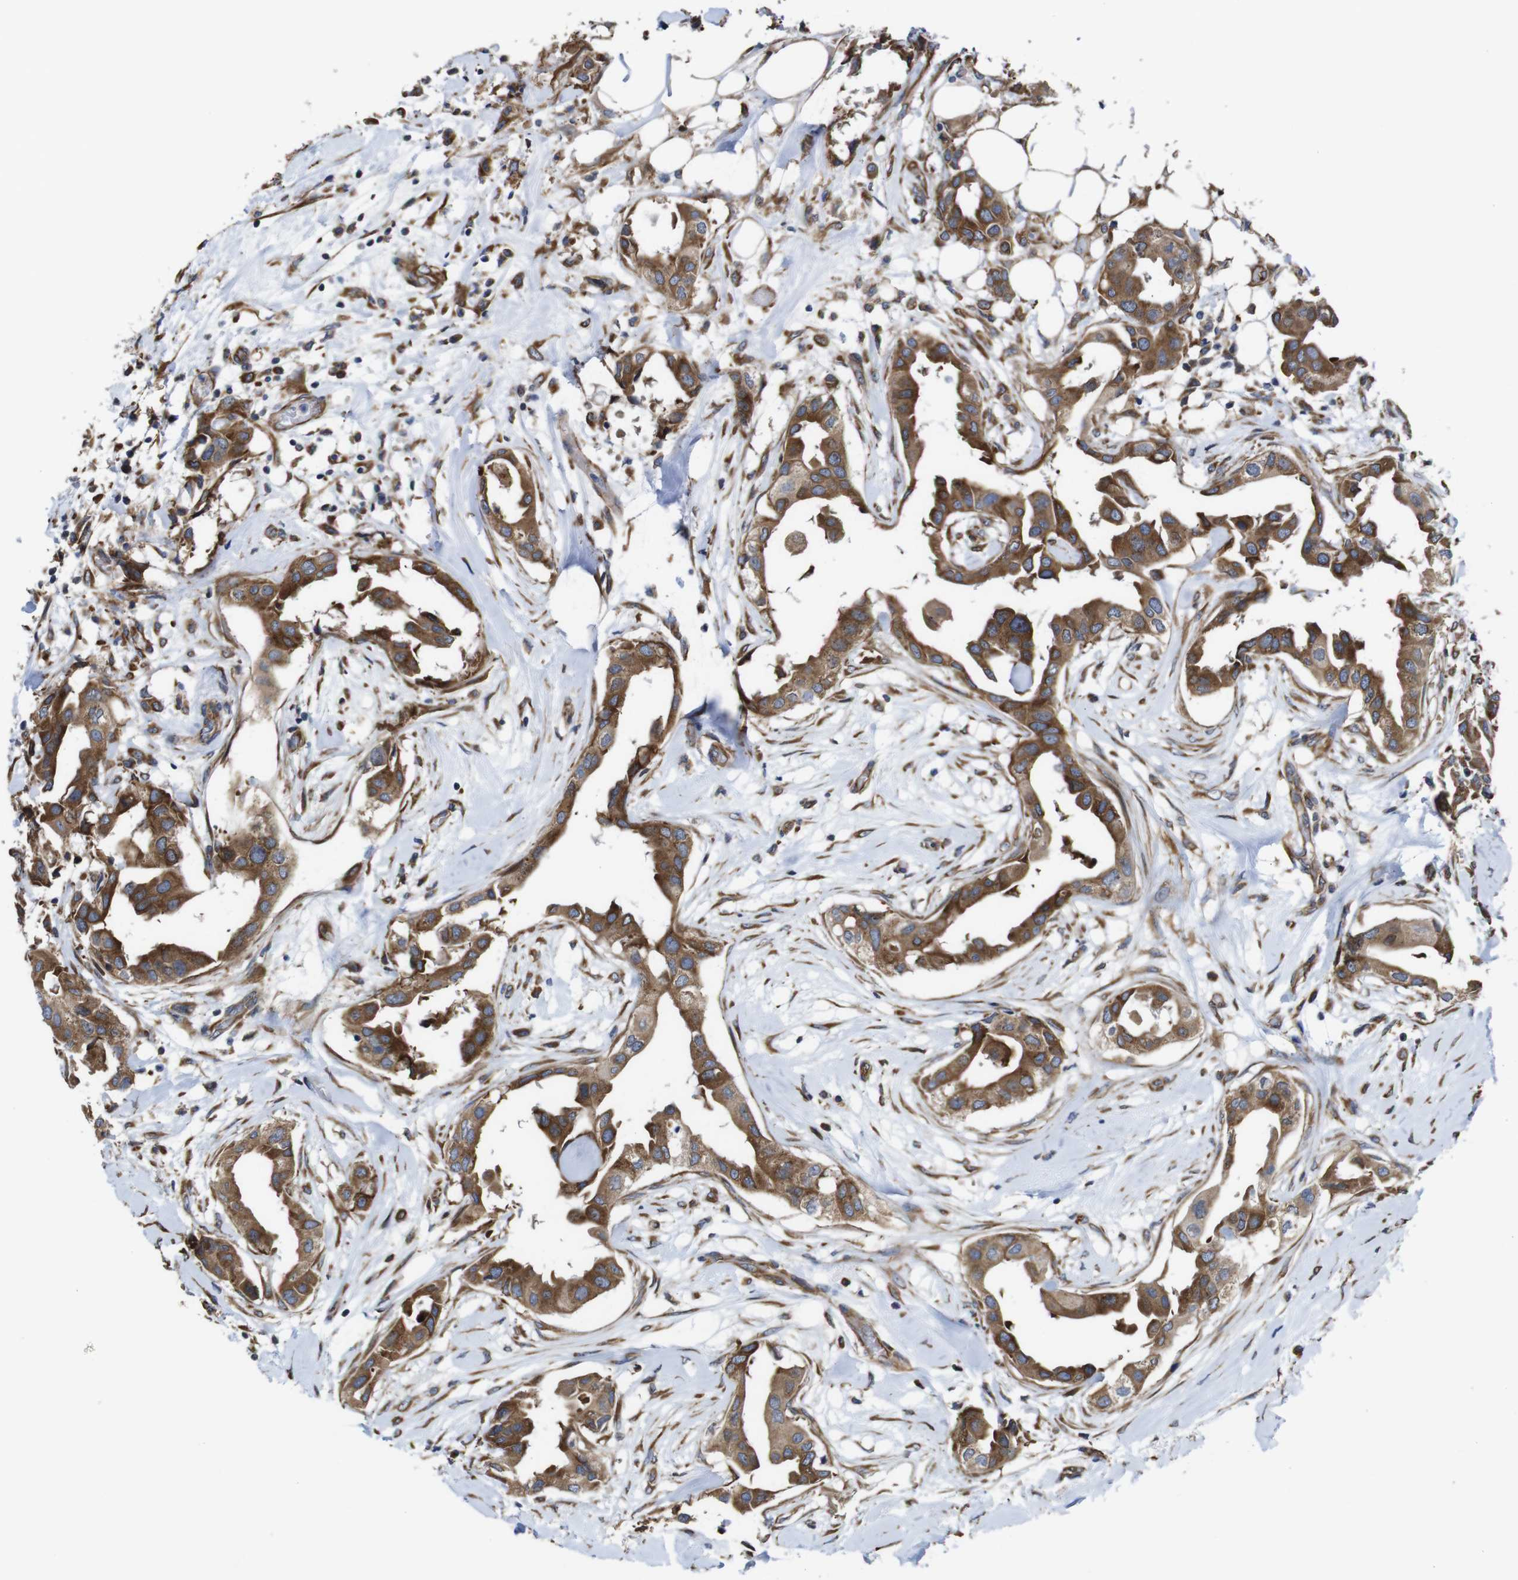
{"staining": {"intensity": "moderate", "quantity": ">75%", "location": "cytoplasmic/membranous"}, "tissue": "breast cancer", "cell_type": "Tumor cells", "image_type": "cancer", "snomed": [{"axis": "morphology", "description": "Duct carcinoma"}, {"axis": "topography", "description": "Breast"}], "caption": "A high-resolution histopathology image shows immunohistochemistry staining of breast invasive ductal carcinoma, which shows moderate cytoplasmic/membranous staining in approximately >75% of tumor cells.", "gene": "POMK", "patient": {"sex": "female", "age": 40}}